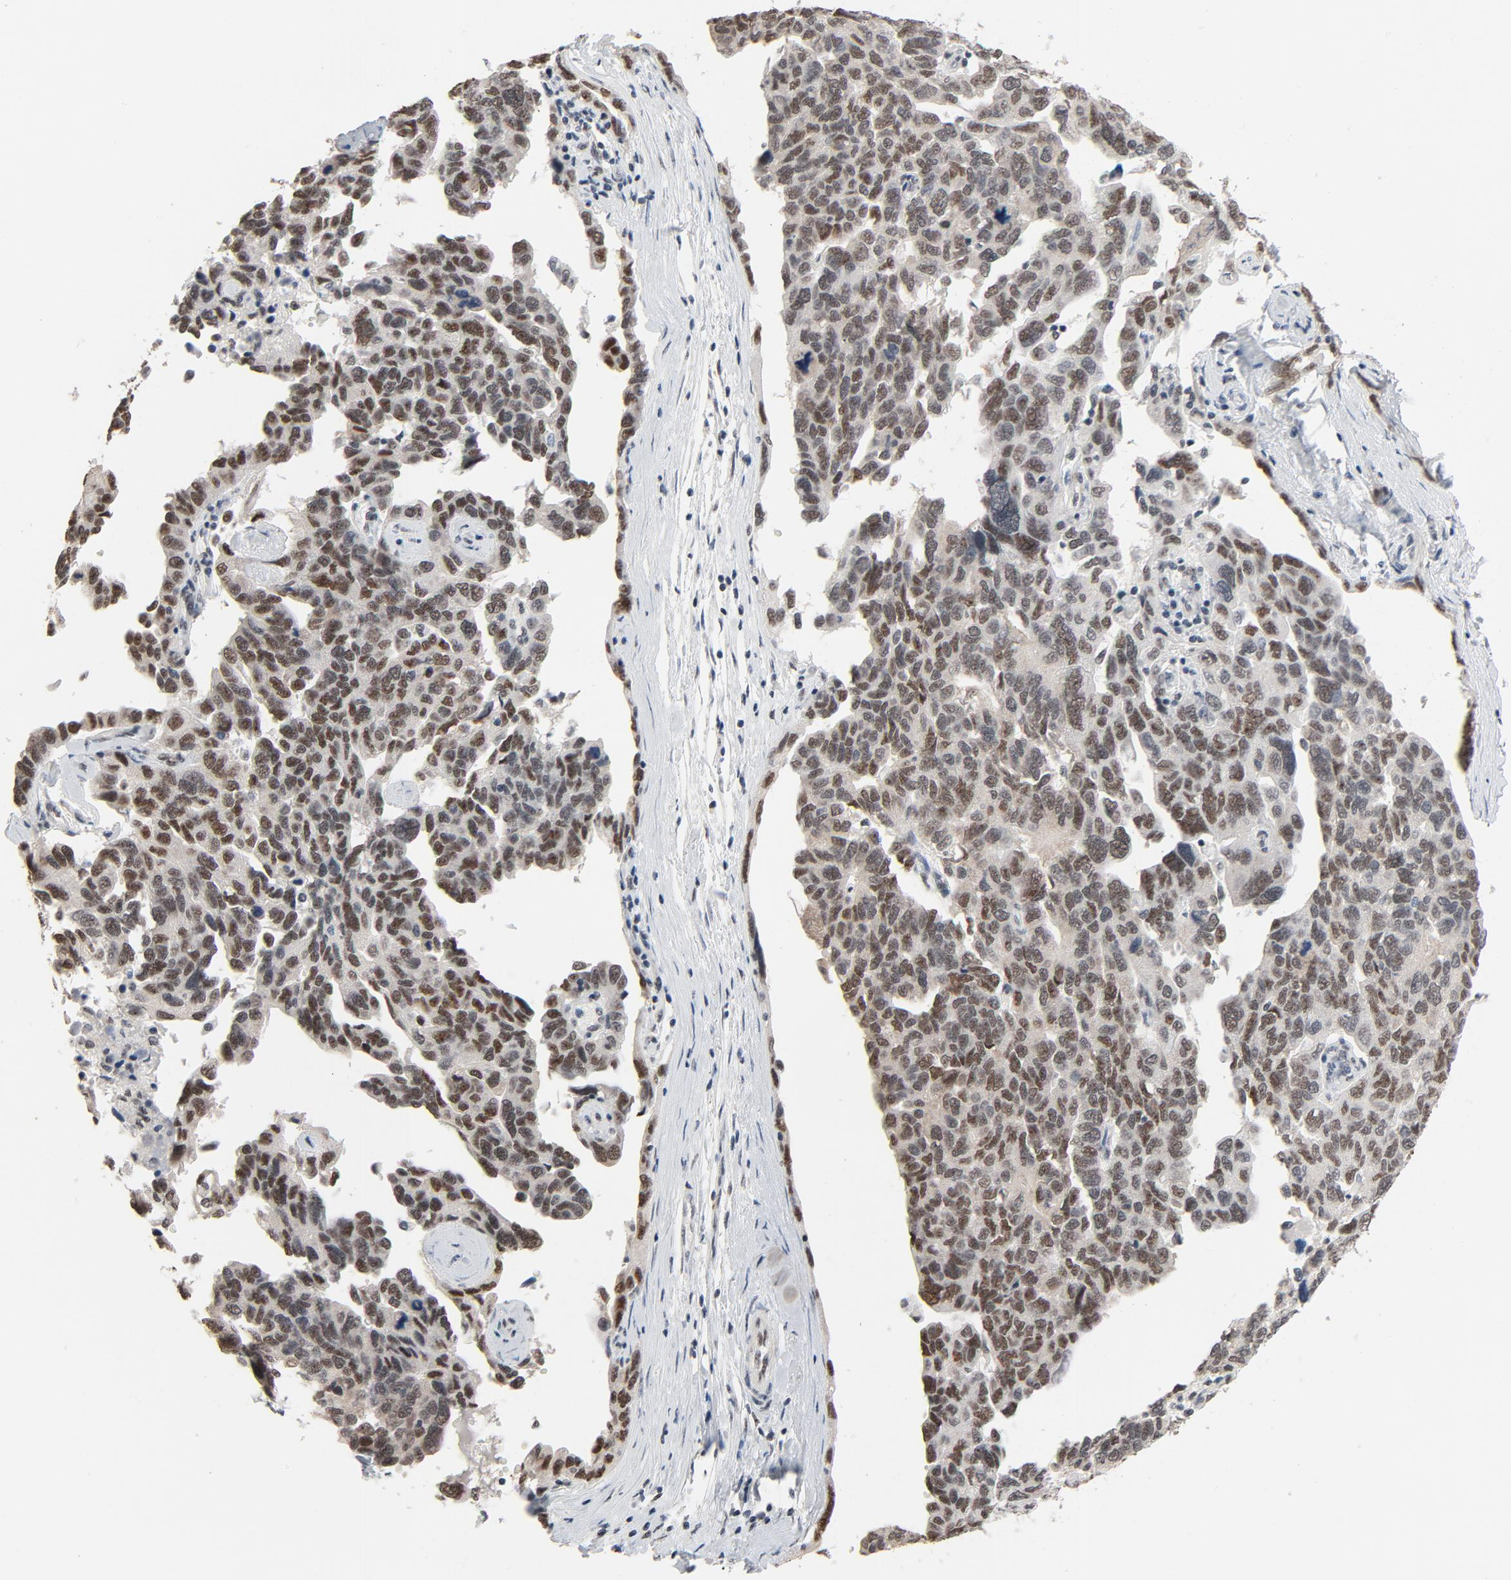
{"staining": {"intensity": "moderate", "quantity": ">75%", "location": "nuclear"}, "tissue": "ovarian cancer", "cell_type": "Tumor cells", "image_type": "cancer", "snomed": [{"axis": "morphology", "description": "Cystadenocarcinoma, serous, NOS"}, {"axis": "topography", "description": "Ovary"}], "caption": "Immunohistochemical staining of human ovarian cancer exhibits moderate nuclear protein staining in about >75% of tumor cells.", "gene": "MRE11", "patient": {"sex": "female", "age": 64}}